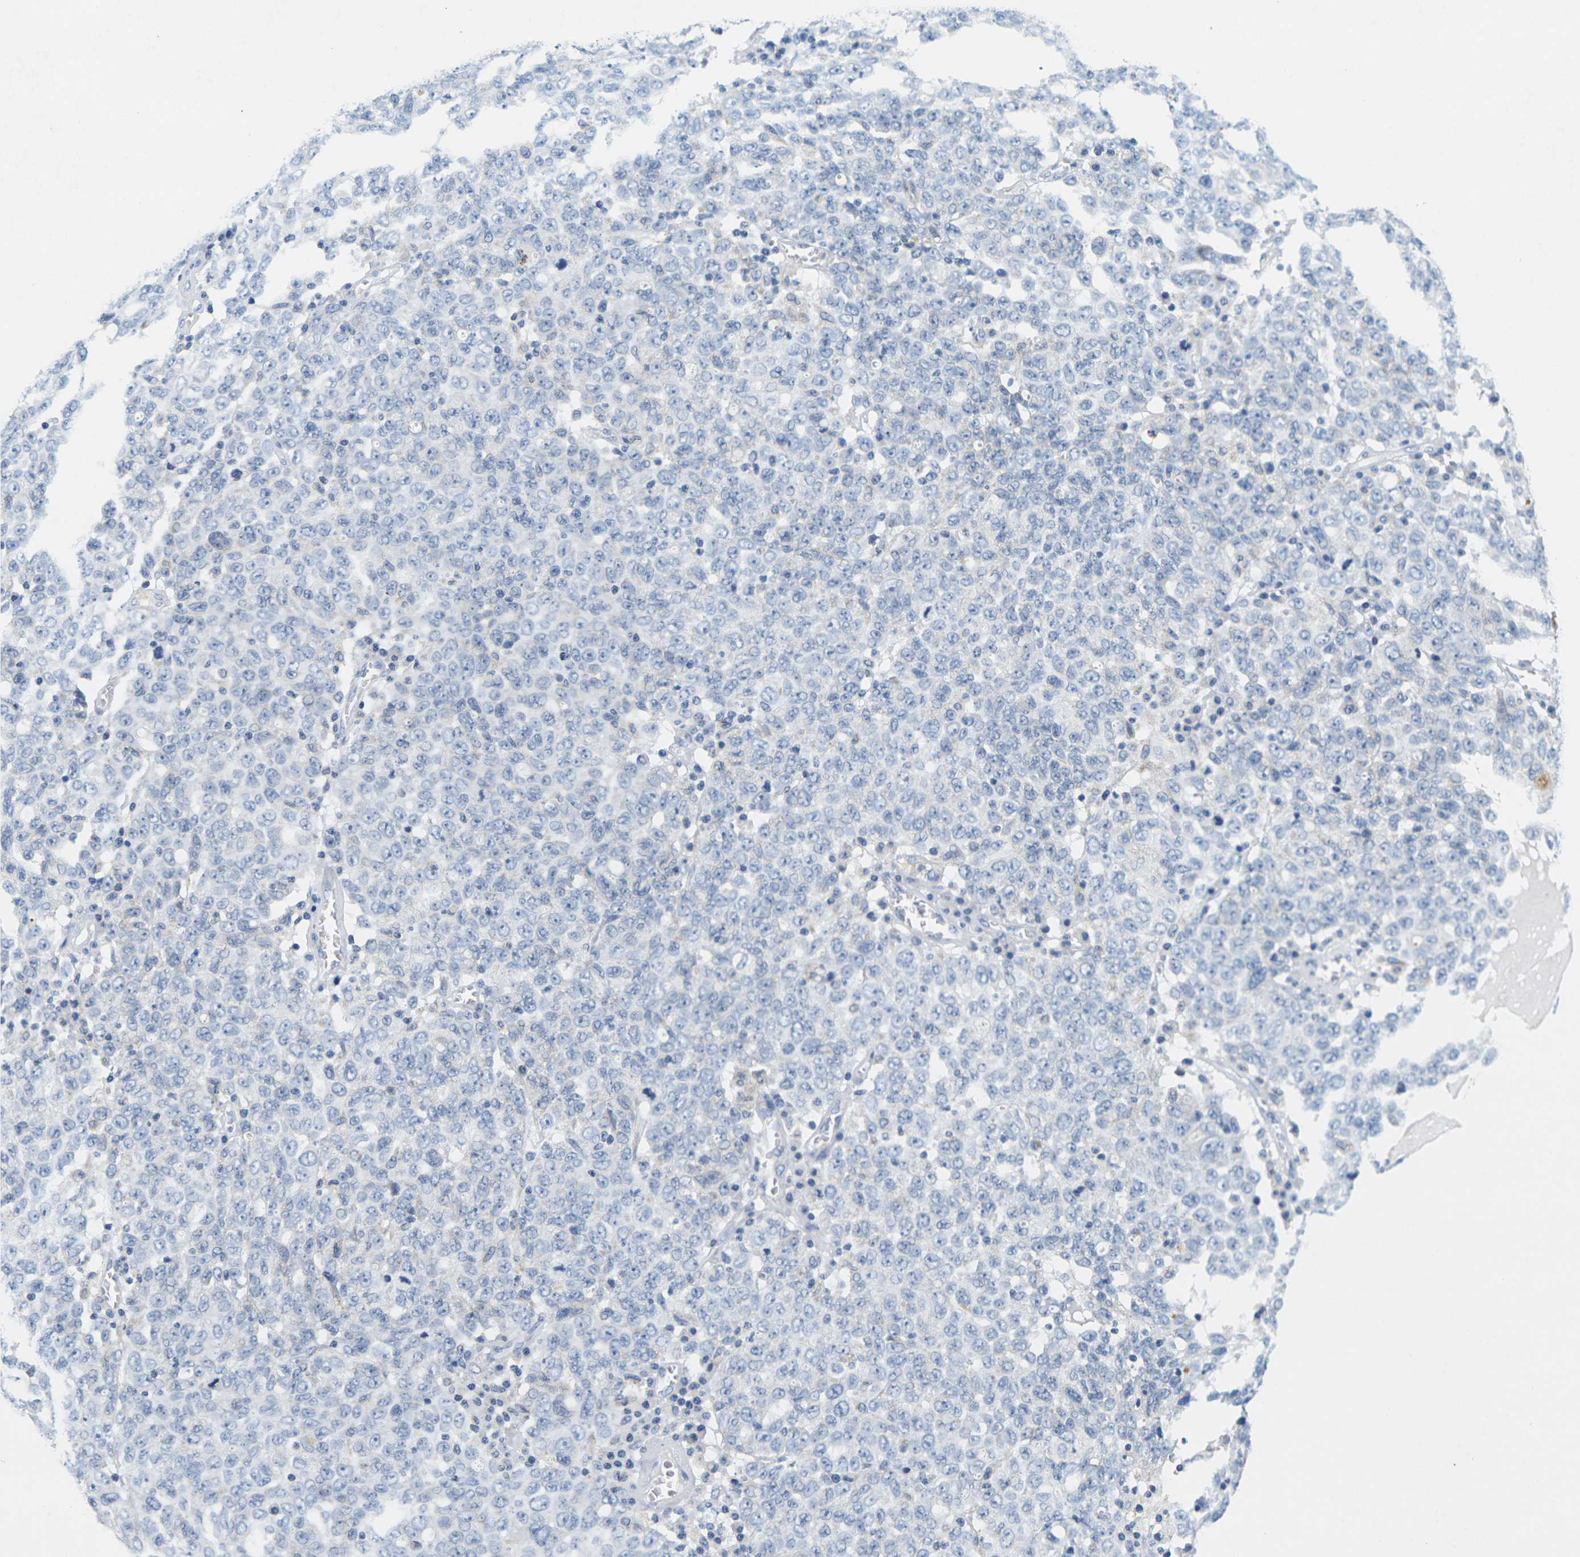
{"staining": {"intensity": "negative", "quantity": "none", "location": "none"}, "tissue": "ovarian cancer", "cell_type": "Tumor cells", "image_type": "cancer", "snomed": [{"axis": "morphology", "description": "Carcinoma, endometroid"}, {"axis": "topography", "description": "Ovary"}], "caption": "This is an IHC histopathology image of ovarian endometroid carcinoma. There is no positivity in tumor cells.", "gene": "KLK5", "patient": {"sex": "female", "age": 62}}